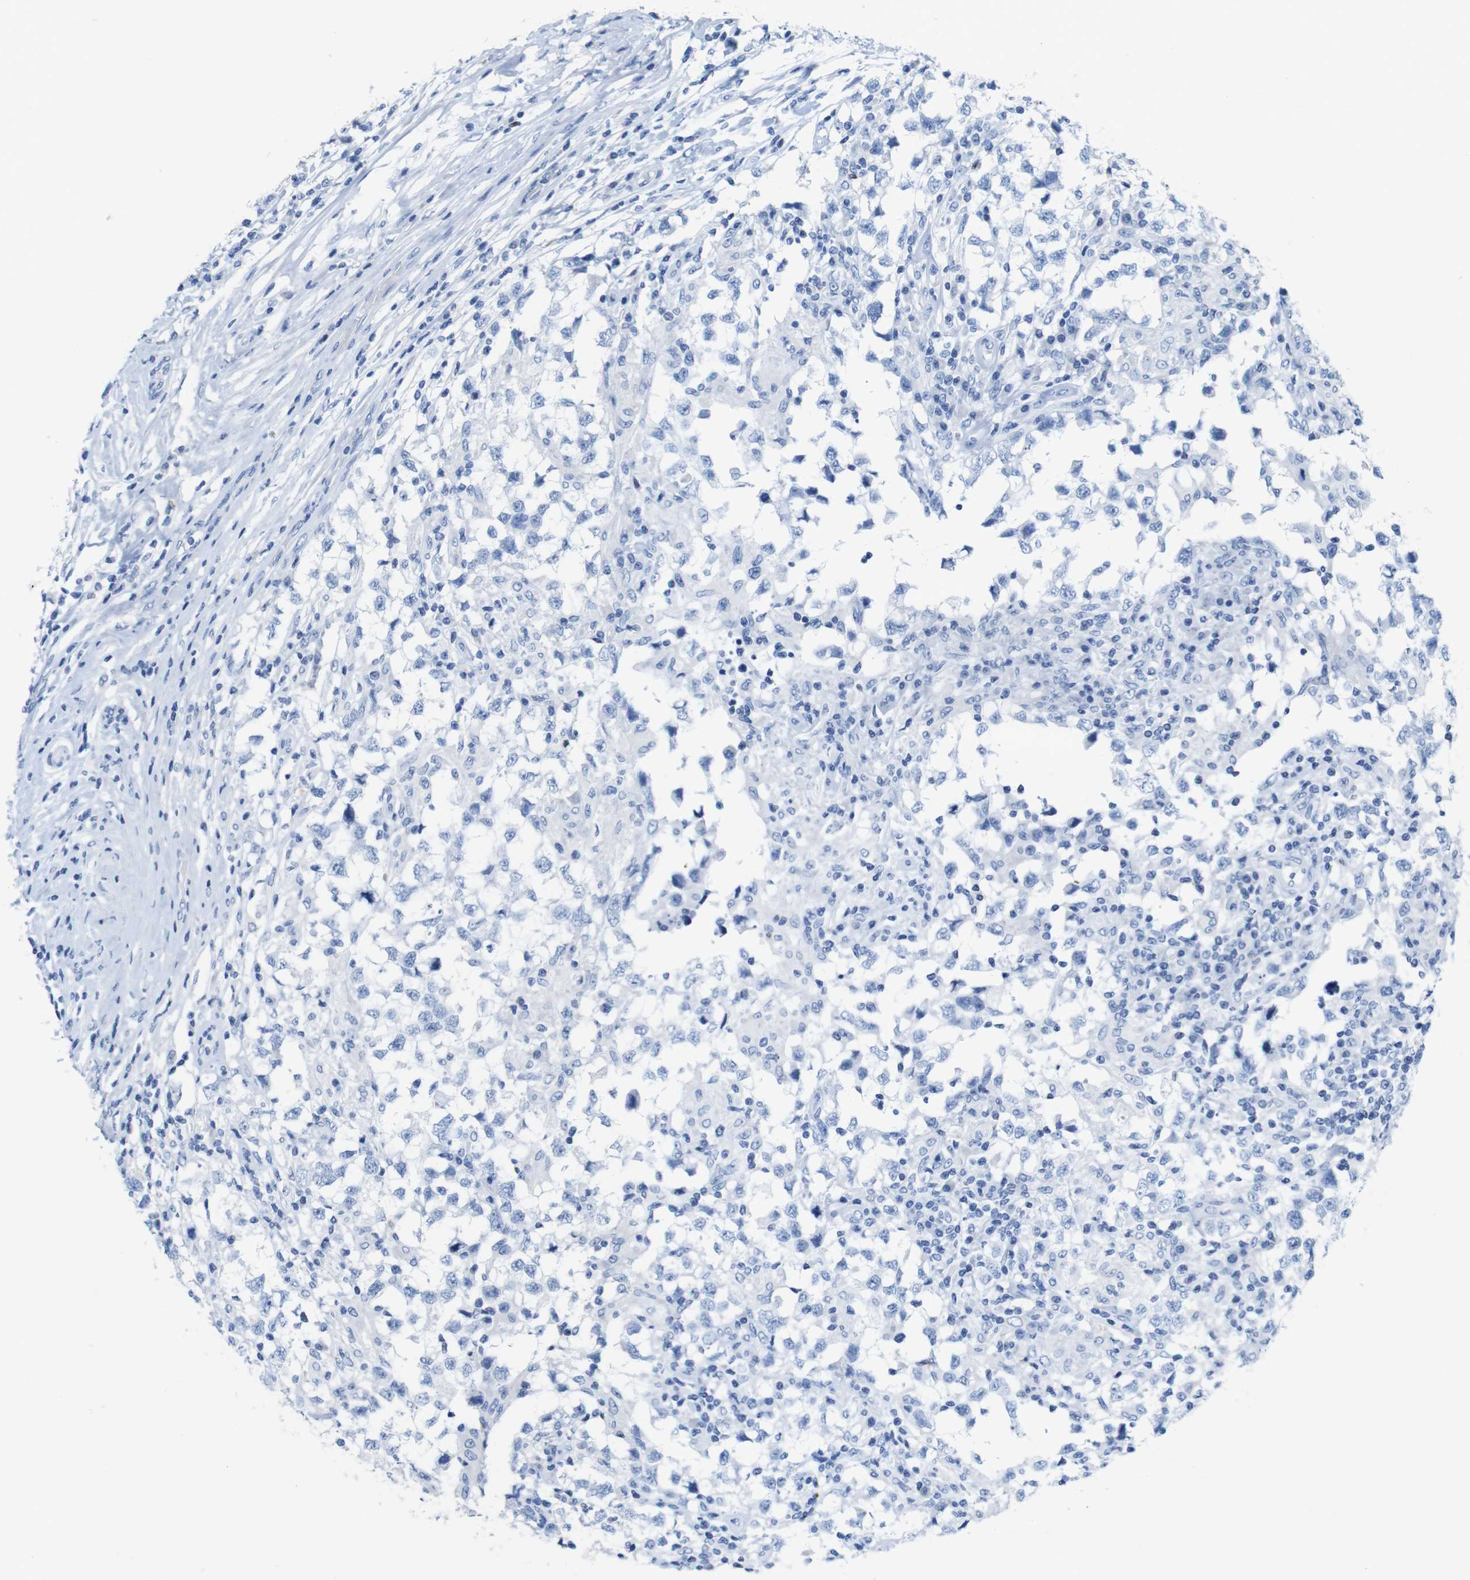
{"staining": {"intensity": "negative", "quantity": "none", "location": "none"}, "tissue": "testis cancer", "cell_type": "Tumor cells", "image_type": "cancer", "snomed": [{"axis": "morphology", "description": "Carcinoma, Embryonal, NOS"}, {"axis": "topography", "description": "Testis"}], "caption": "The image reveals no significant expression in tumor cells of testis cancer. (DAB (3,3'-diaminobenzidine) IHC with hematoxylin counter stain).", "gene": "LAG3", "patient": {"sex": "male", "age": 21}}